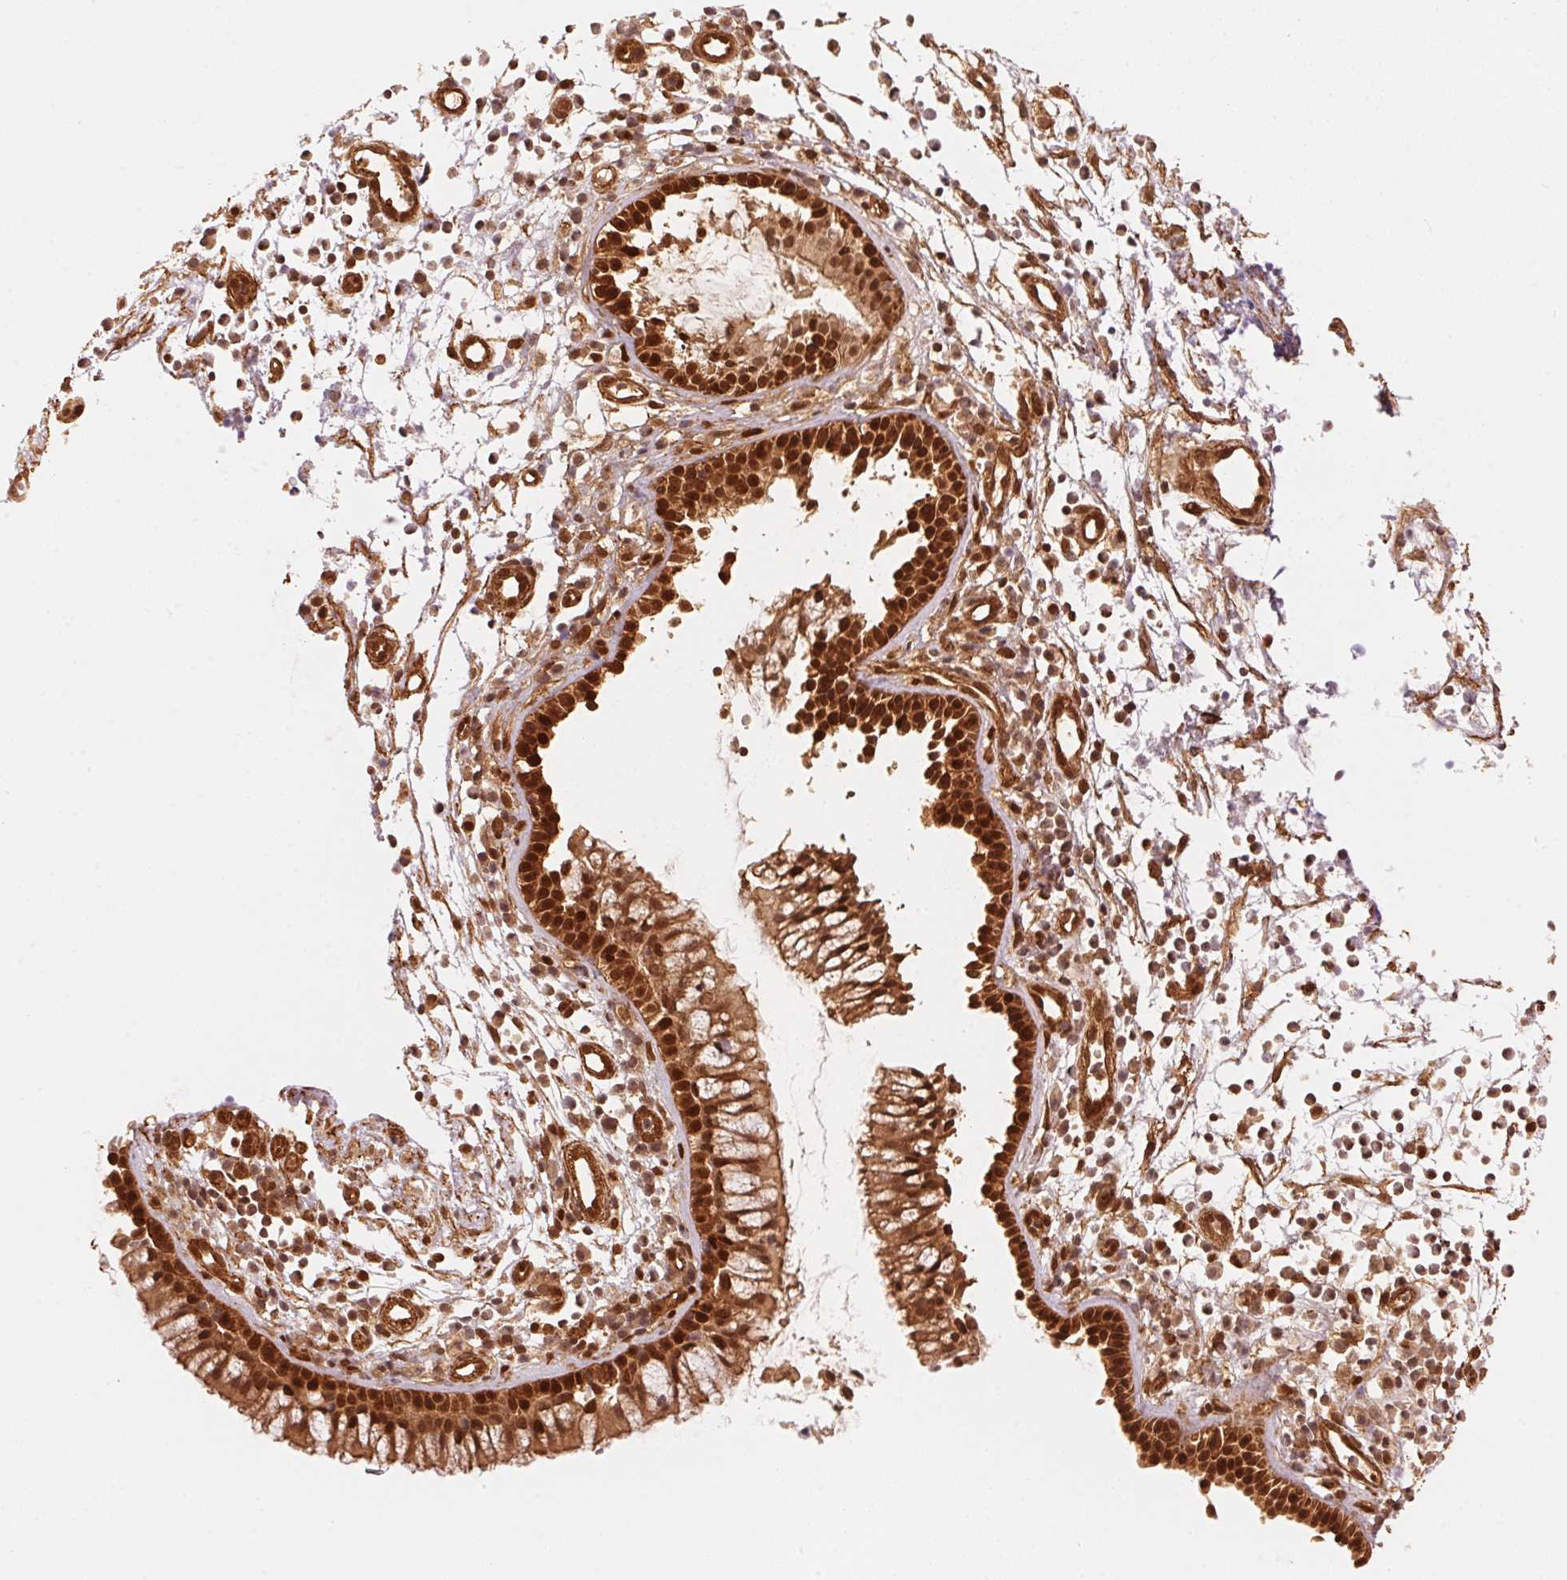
{"staining": {"intensity": "strong", "quantity": ">75%", "location": "cytoplasmic/membranous,nuclear"}, "tissue": "nasopharynx", "cell_type": "Respiratory epithelial cells", "image_type": "normal", "snomed": [{"axis": "morphology", "description": "Normal tissue, NOS"}, {"axis": "topography", "description": "Nasopharynx"}], "caption": "Respiratory epithelial cells exhibit high levels of strong cytoplasmic/membranous,nuclear positivity in about >75% of cells in benign human nasopharynx. The staining was performed using DAB (3,3'-diaminobenzidine) to visualize the protein expression in brown, while the nuclei were stained in blue with hematoxylin (Magnification: 20x).", "gene": "TNIP2", "patient": {"sex": "male", "age": 77}}